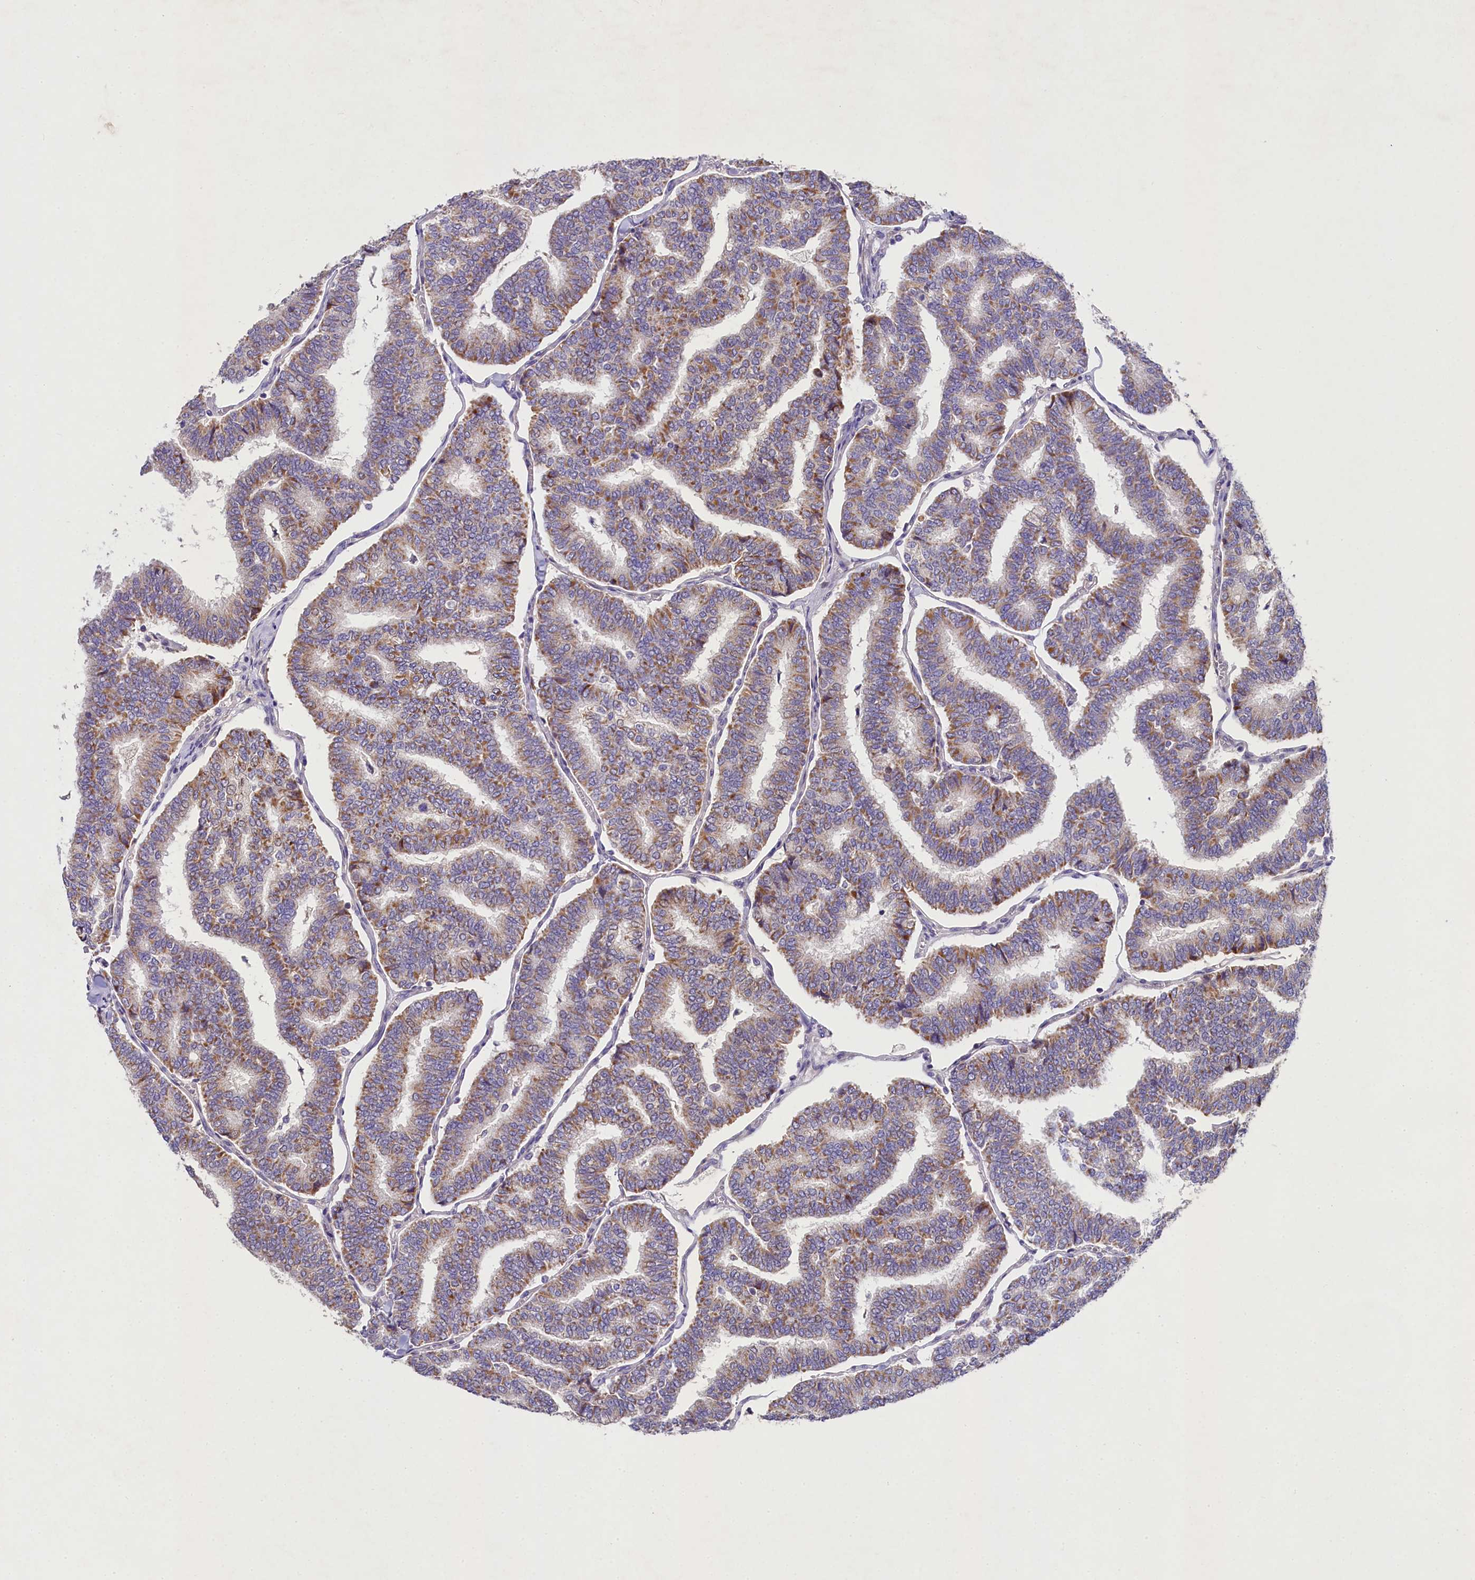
{"staining": {"intensity": "moderate", "quantity": "25%-75%", "location": "cytoplasmic/membranous"}, "tissue": "thyroid cancer", "cell_type": "Tumor cells", "image_type": "cancer", "snomed": [{"axis": "morphology", "description": "Papillary adenocarcinoma, NOS"}, {"axis": "topography", "description": "Thyroid gland"}], "caption": "About 25%-75% of tumor cells in thyroid papillary adenocarcinoma reveal moderate cytoplasmic/membranous protein expression as visualized by brown immunohistochemical staining.", "gene": "FXYD6", "patient": {"sex": "female", "age": 35}}